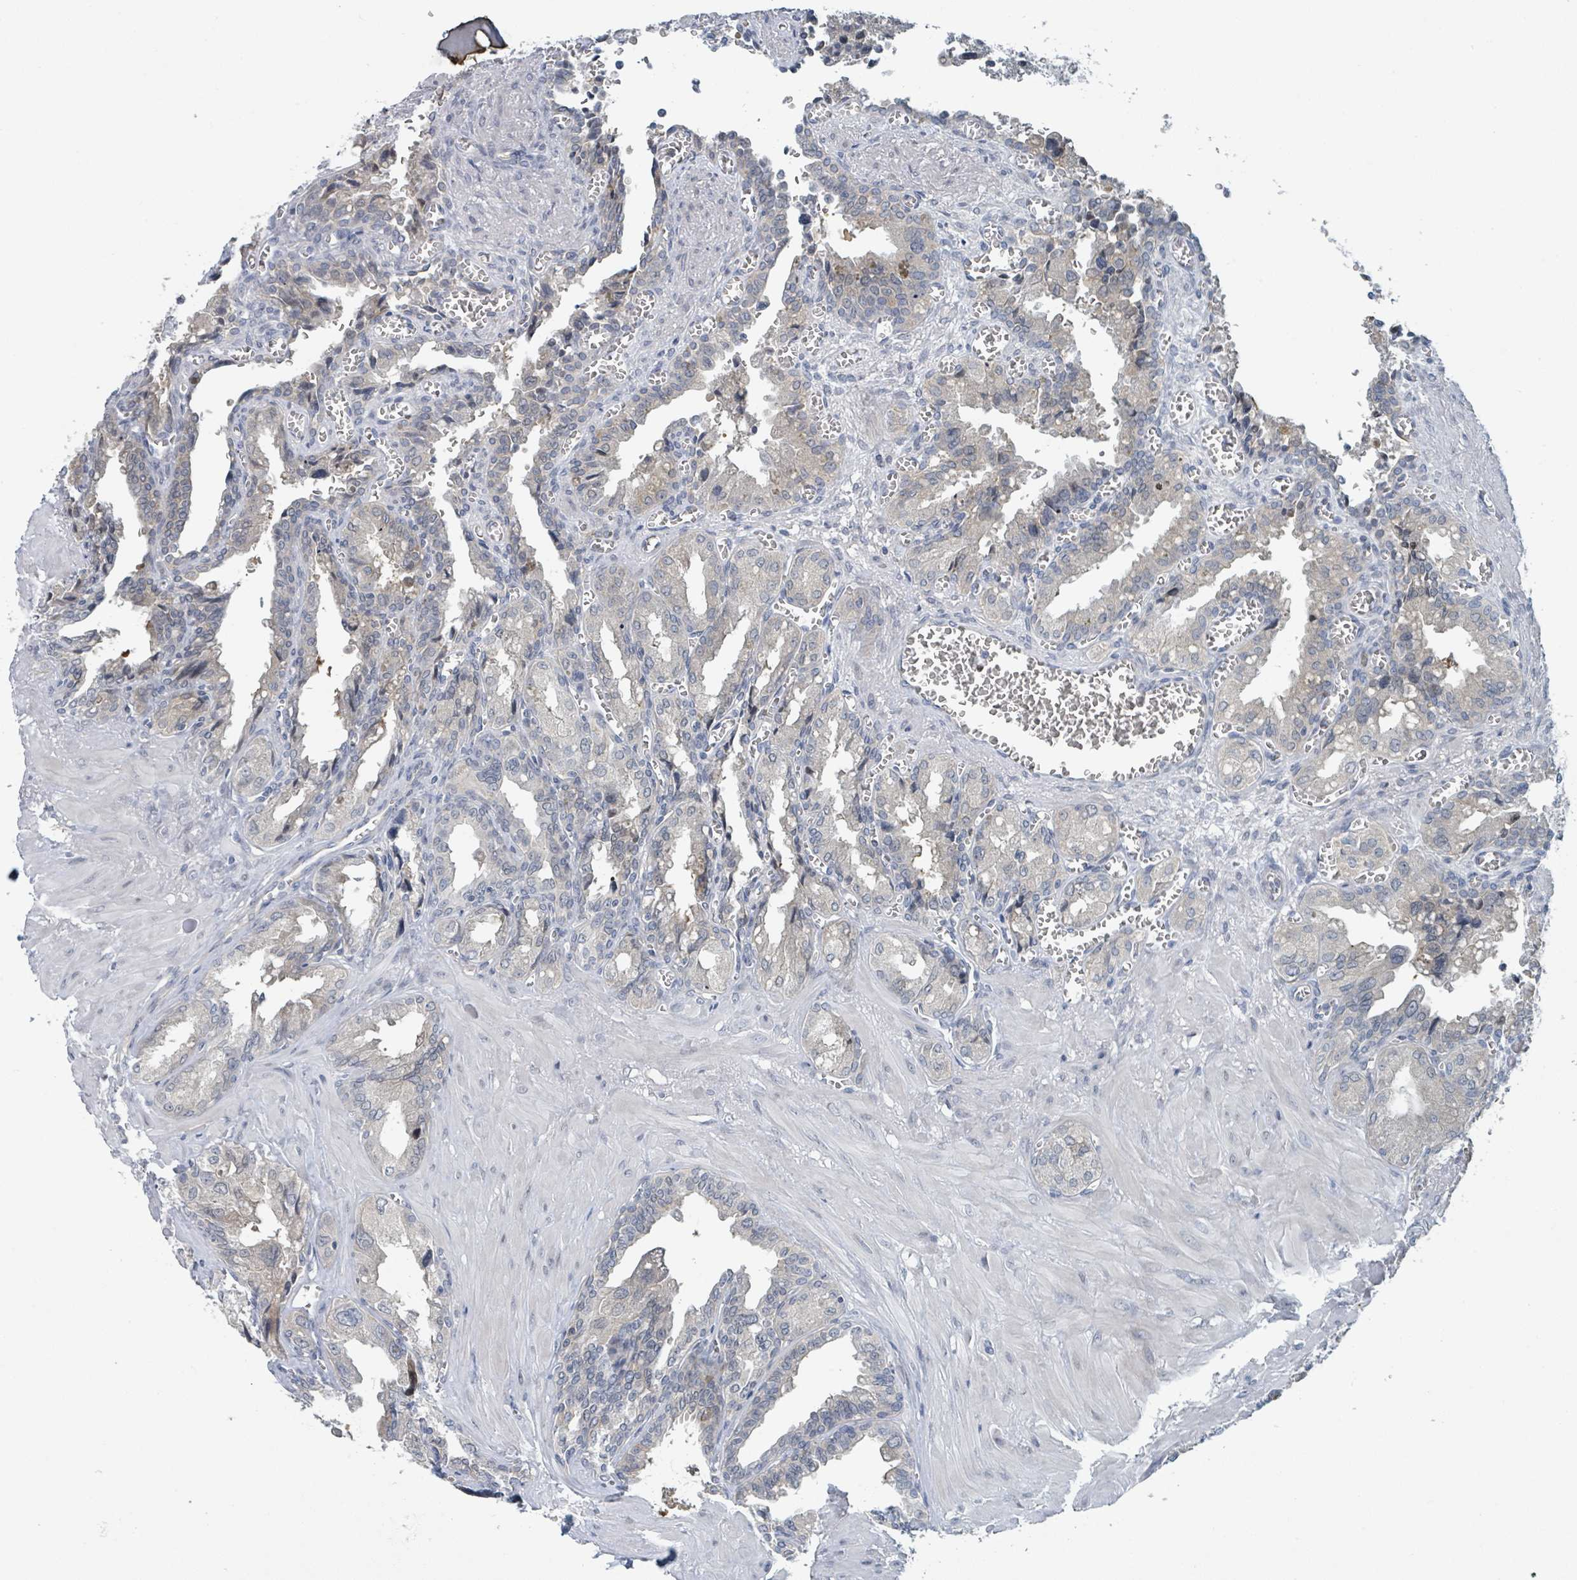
{"staining": {"intensity": "weak", "quantity": "25%-75%", "location": "cytoplasmic/membranous"}, "tissue": "seminal vesicle", "cell_type": "Glandular cells", "image_type": "normal", "snomed": [{"axis": "morphology", "description": "Normal tissue, NOS"}, {"axis": "topography", "description": "Seminal veicle"}], "caption": "Seminal vesicle stained for a protein (brown) reveals weak cytoplasmic/membranous positive positivity in approximately 25%-75% of glandular cells.", "gene": "ANKRD55", "patient": {"sex": "male", "age": 67}}